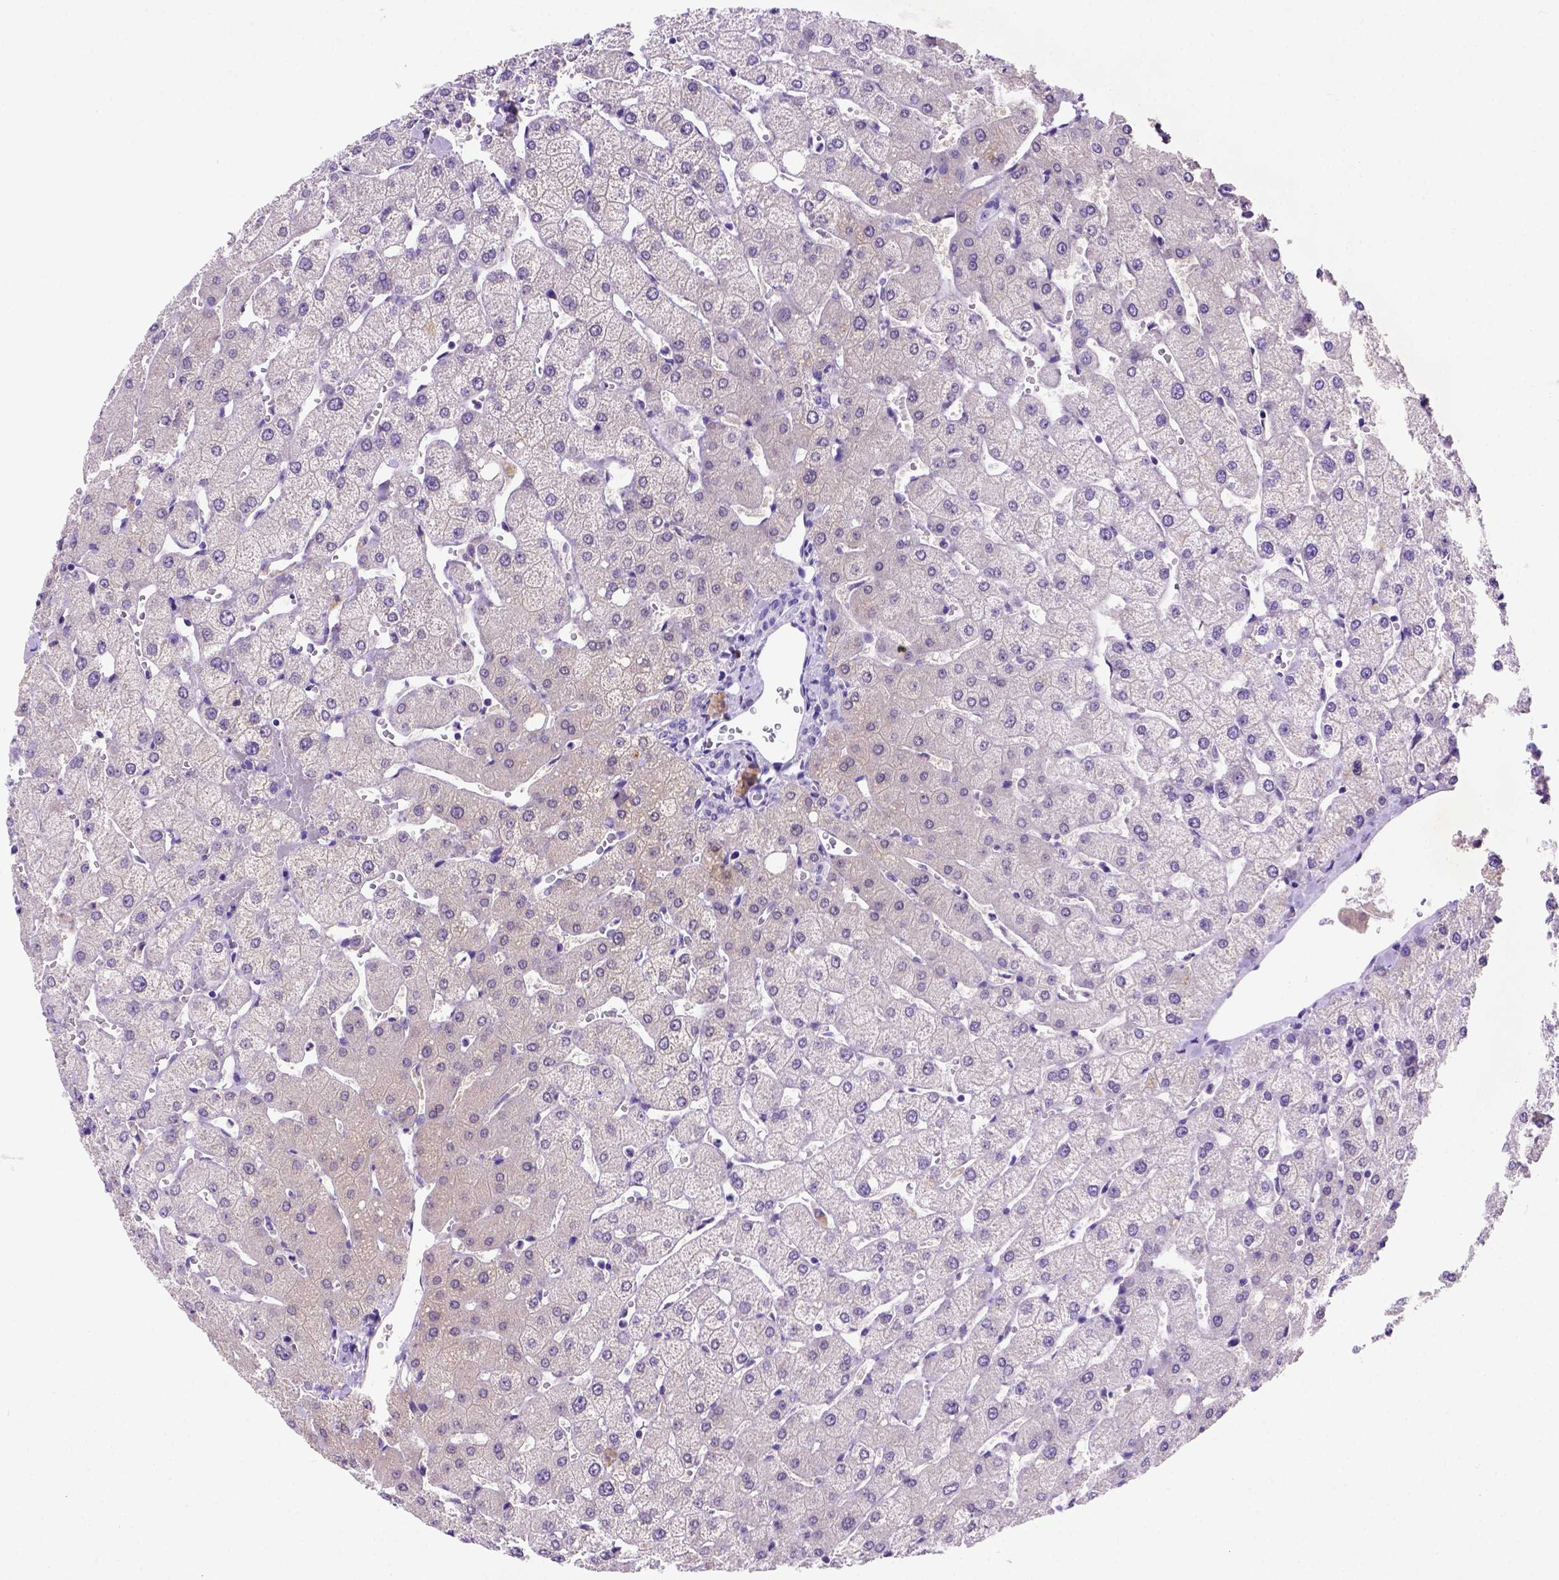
{"staining": {"intensity": "negative", "quantity": "none", "location": "none"}, "tissue": "liver", "cell_type": "Cholangiocytes", "image_type": "normal", "snomed": [{"axis": "morphology", "description": "Normal tissue, NOS"}, {"axis": "topography", "description": "Liver"}], "caption": "Normal liver was stained to show a protein in brown. There is no significant expression in cholangiocytes.", "gene": "FAM81B", "patient": {"sex": "female", "age": 54}}